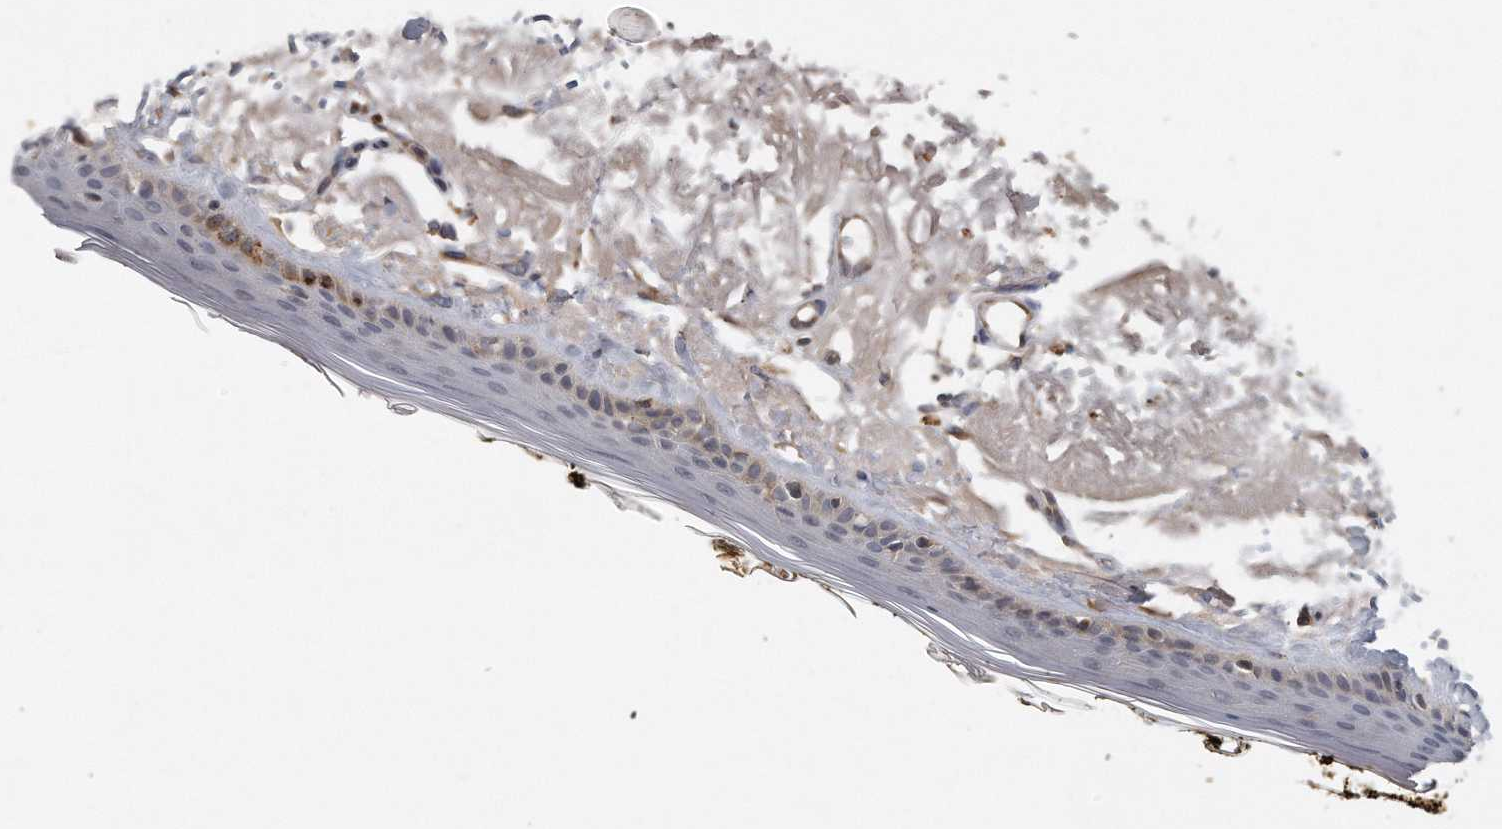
{"staining": {"intensity": "negative", "quantity": "none", "location": "none"}, "tissue": "skin", "cell_type": "Fibroblasts", "image_type": "normal", "snomed": [{"axis": "morphology", "description": "Normal tissue, NOS"}, {"axis": "topography", "description": "Skin"}, {"axis": "topography", "description": "Skeletal muscle"}], "caption": "Human skin stained for a protein using immunohistochemistry demonstrates no expression in fibroblasts.", "gene": "TRAPPC14", "patient": {"sex": "male", "age": 83}}